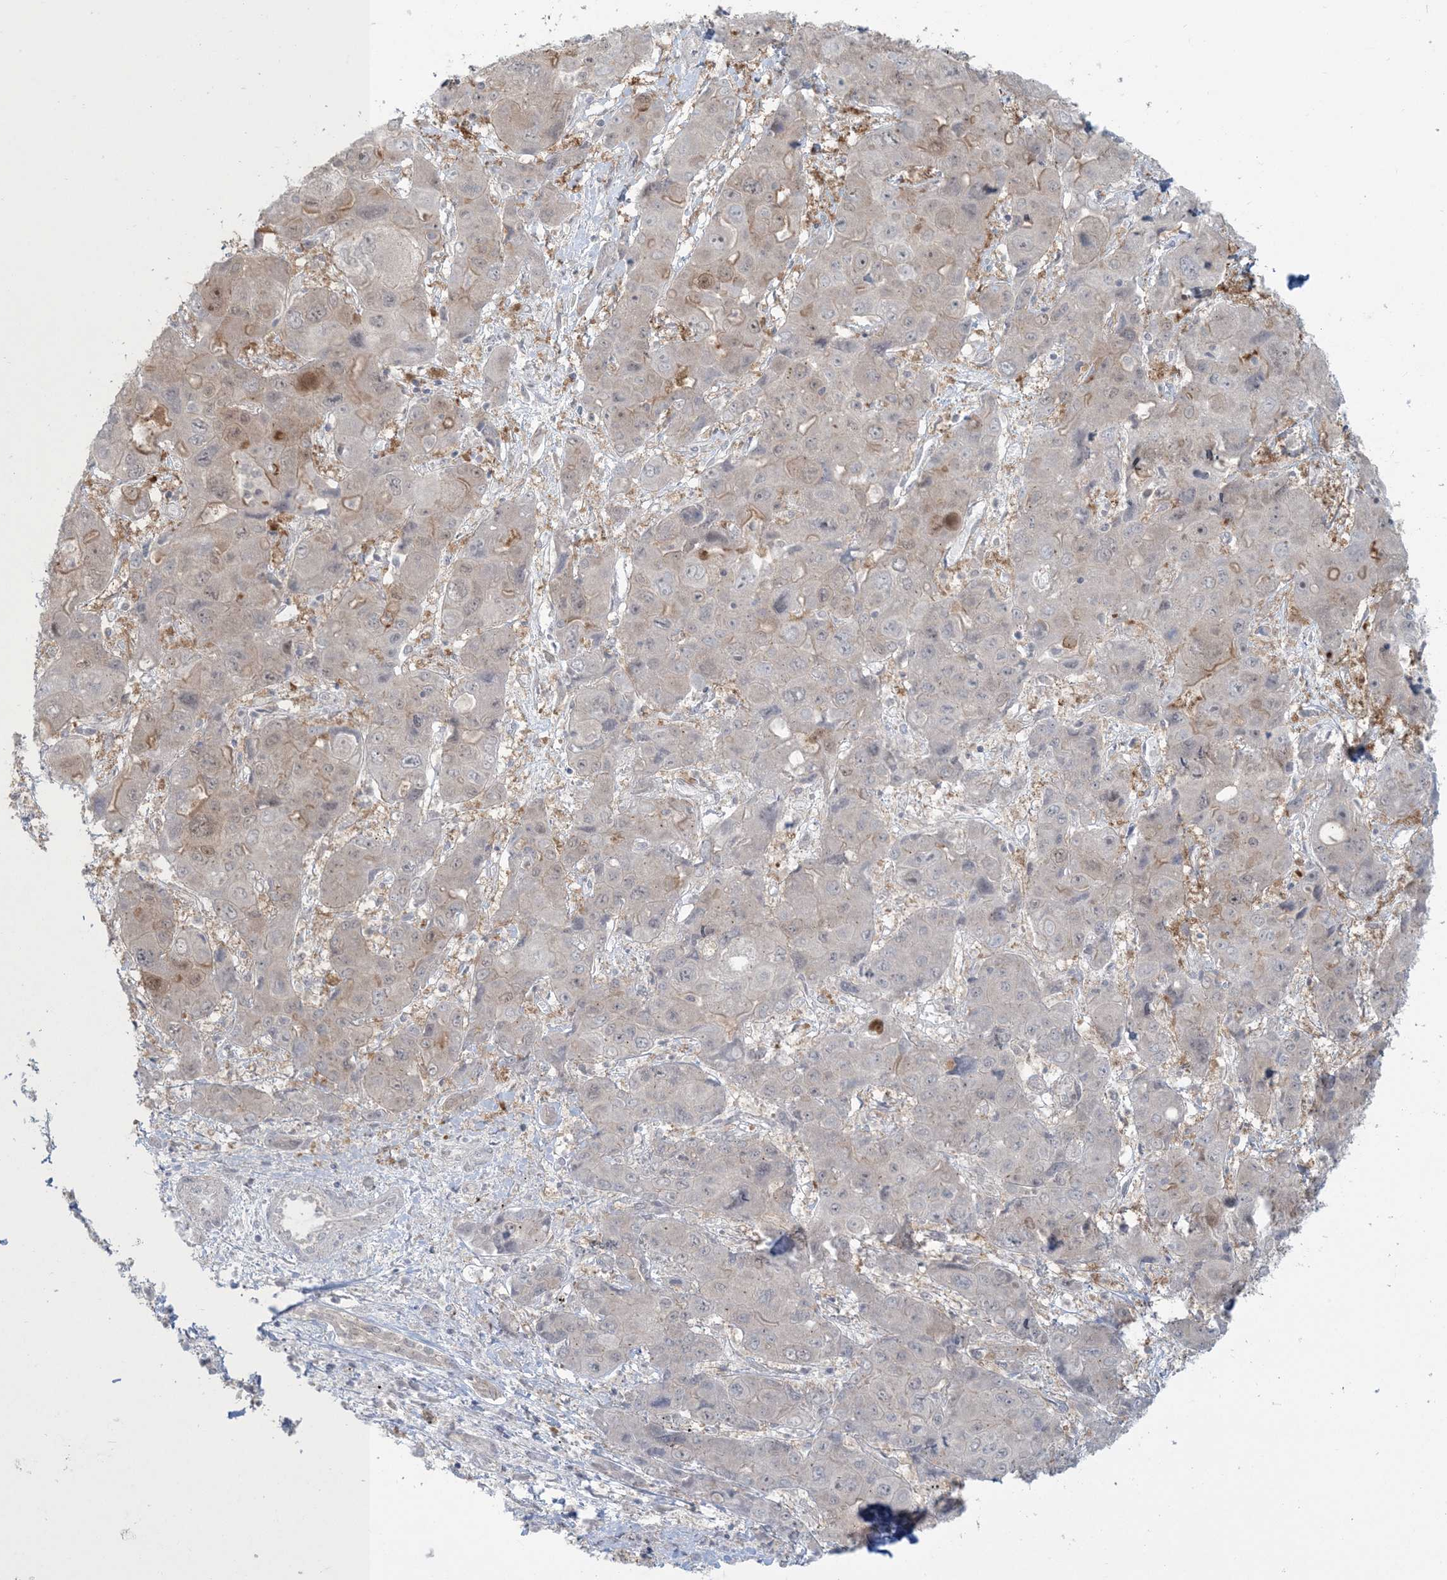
{"staining": {"intensity": "weak", "quantity": "25%-75%", "location": "cytoplasmic/membranous"}, "tissue": "liver cancer", "cell_type": "Tumor cells", "image_type": "cancer", "snomed": [{"axis": "morphology", "description": "Cholangiocarcinoma"}, {"axis": "topography", "description": "Liver"}], "caption": "Immunohistochemical staining of liver cholangiocarcinoma shows low levels of weak cytoplasmic/membranous protein expression in about 25%-75% of tumor cells.", "gene": "NRBP2", "patient": {"sex": "male", "age": 67}}